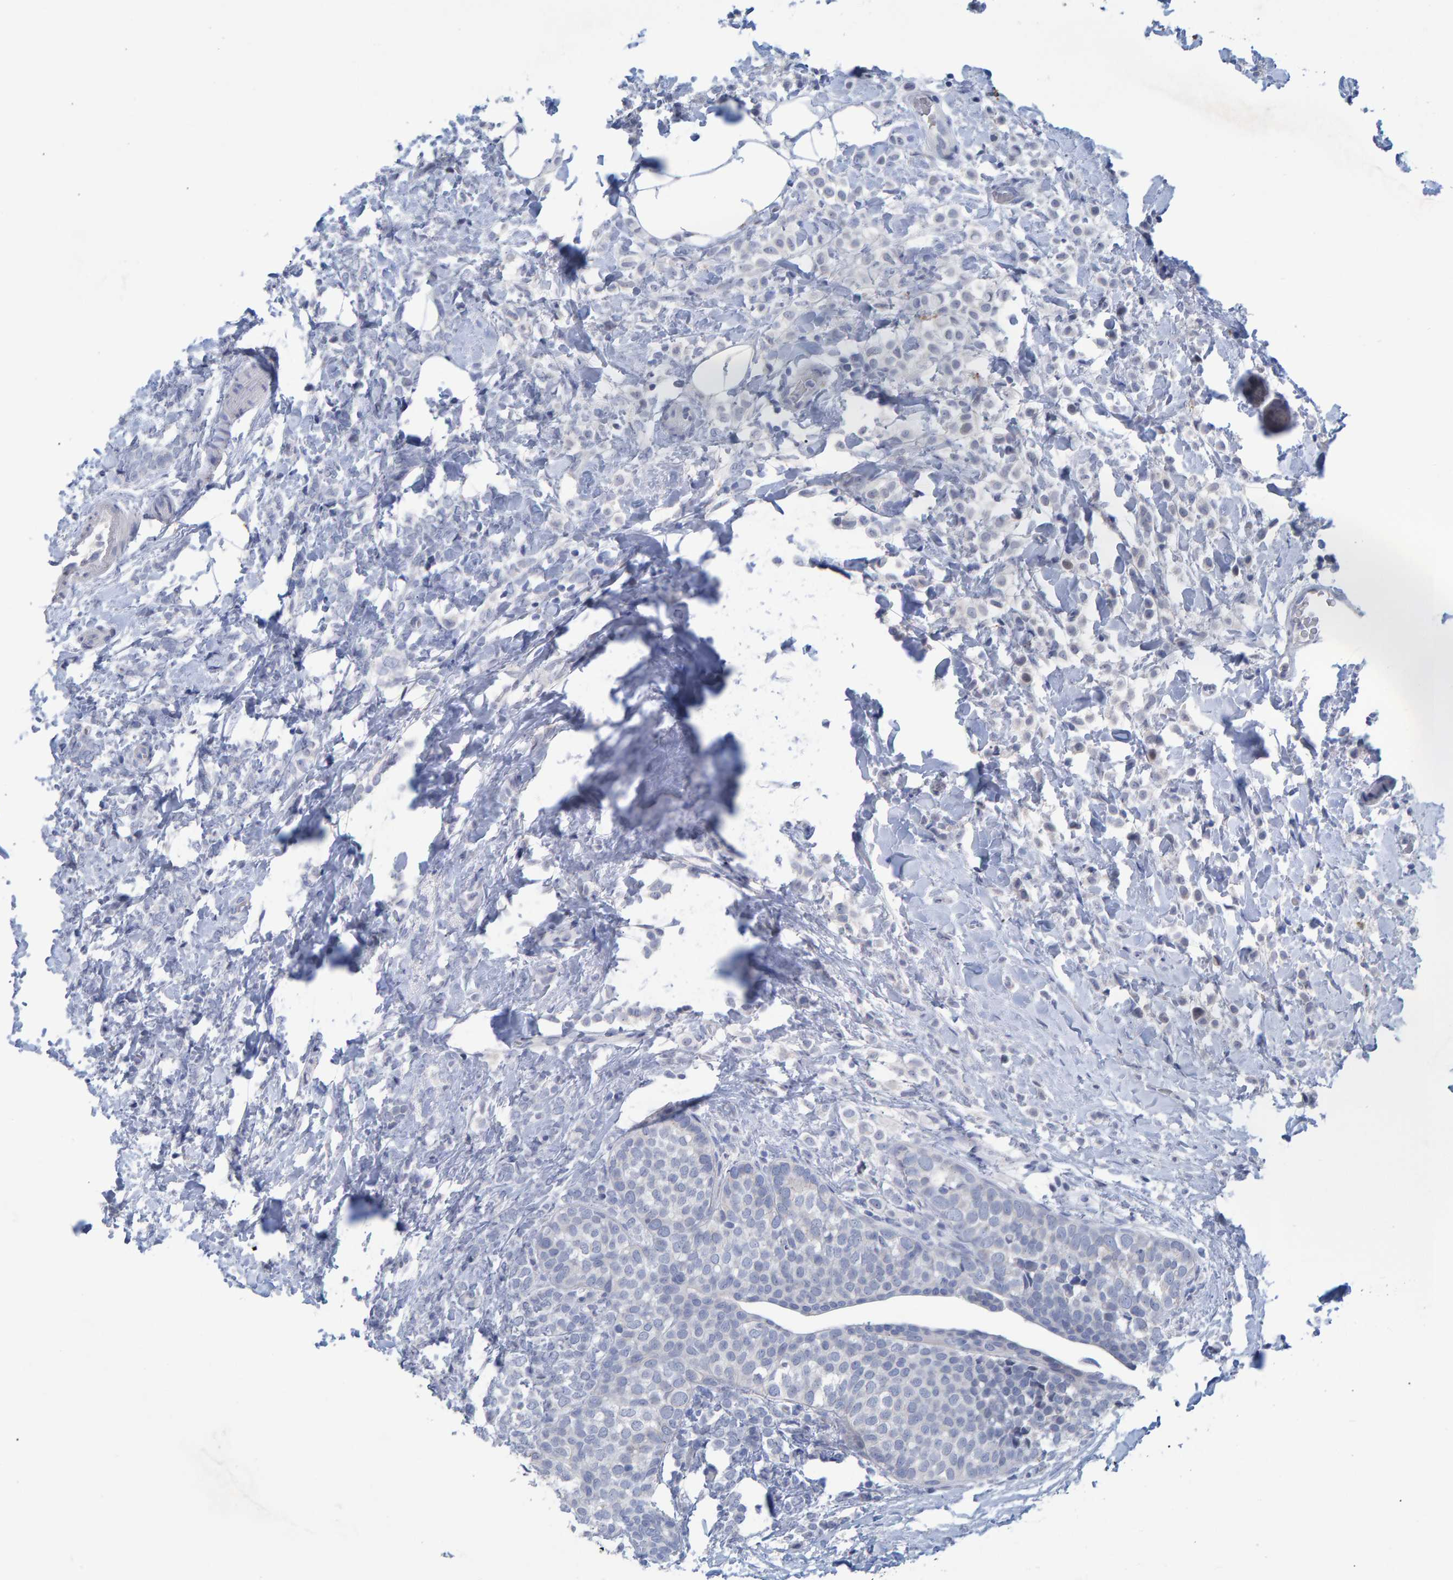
{"staining": {"intensity": "negative", "quantity": "none", "location": "none"}, "tissue": "breast cancer", "cell_type": "Tumor cells", "image_type": "cancer", "snomed": [{"axis": "morphology", "description": "Lobular carcinoma"}, {"axis": "topography", "description": "Breast"}], "caption": "An IHC histopathology image of breast lobular carcinoma is shown. There is no staining in tumor cells of breast lobular carcinoma. The staining was performed using DAB (3,3'-diaminobenzidine) to visualize the protein expression in brown, while the nuclei were stained in blue with hematoxylin (Magnification: 20x).", "gene": "PROCA1", "patient": {"sex": "female", "age": 50}}